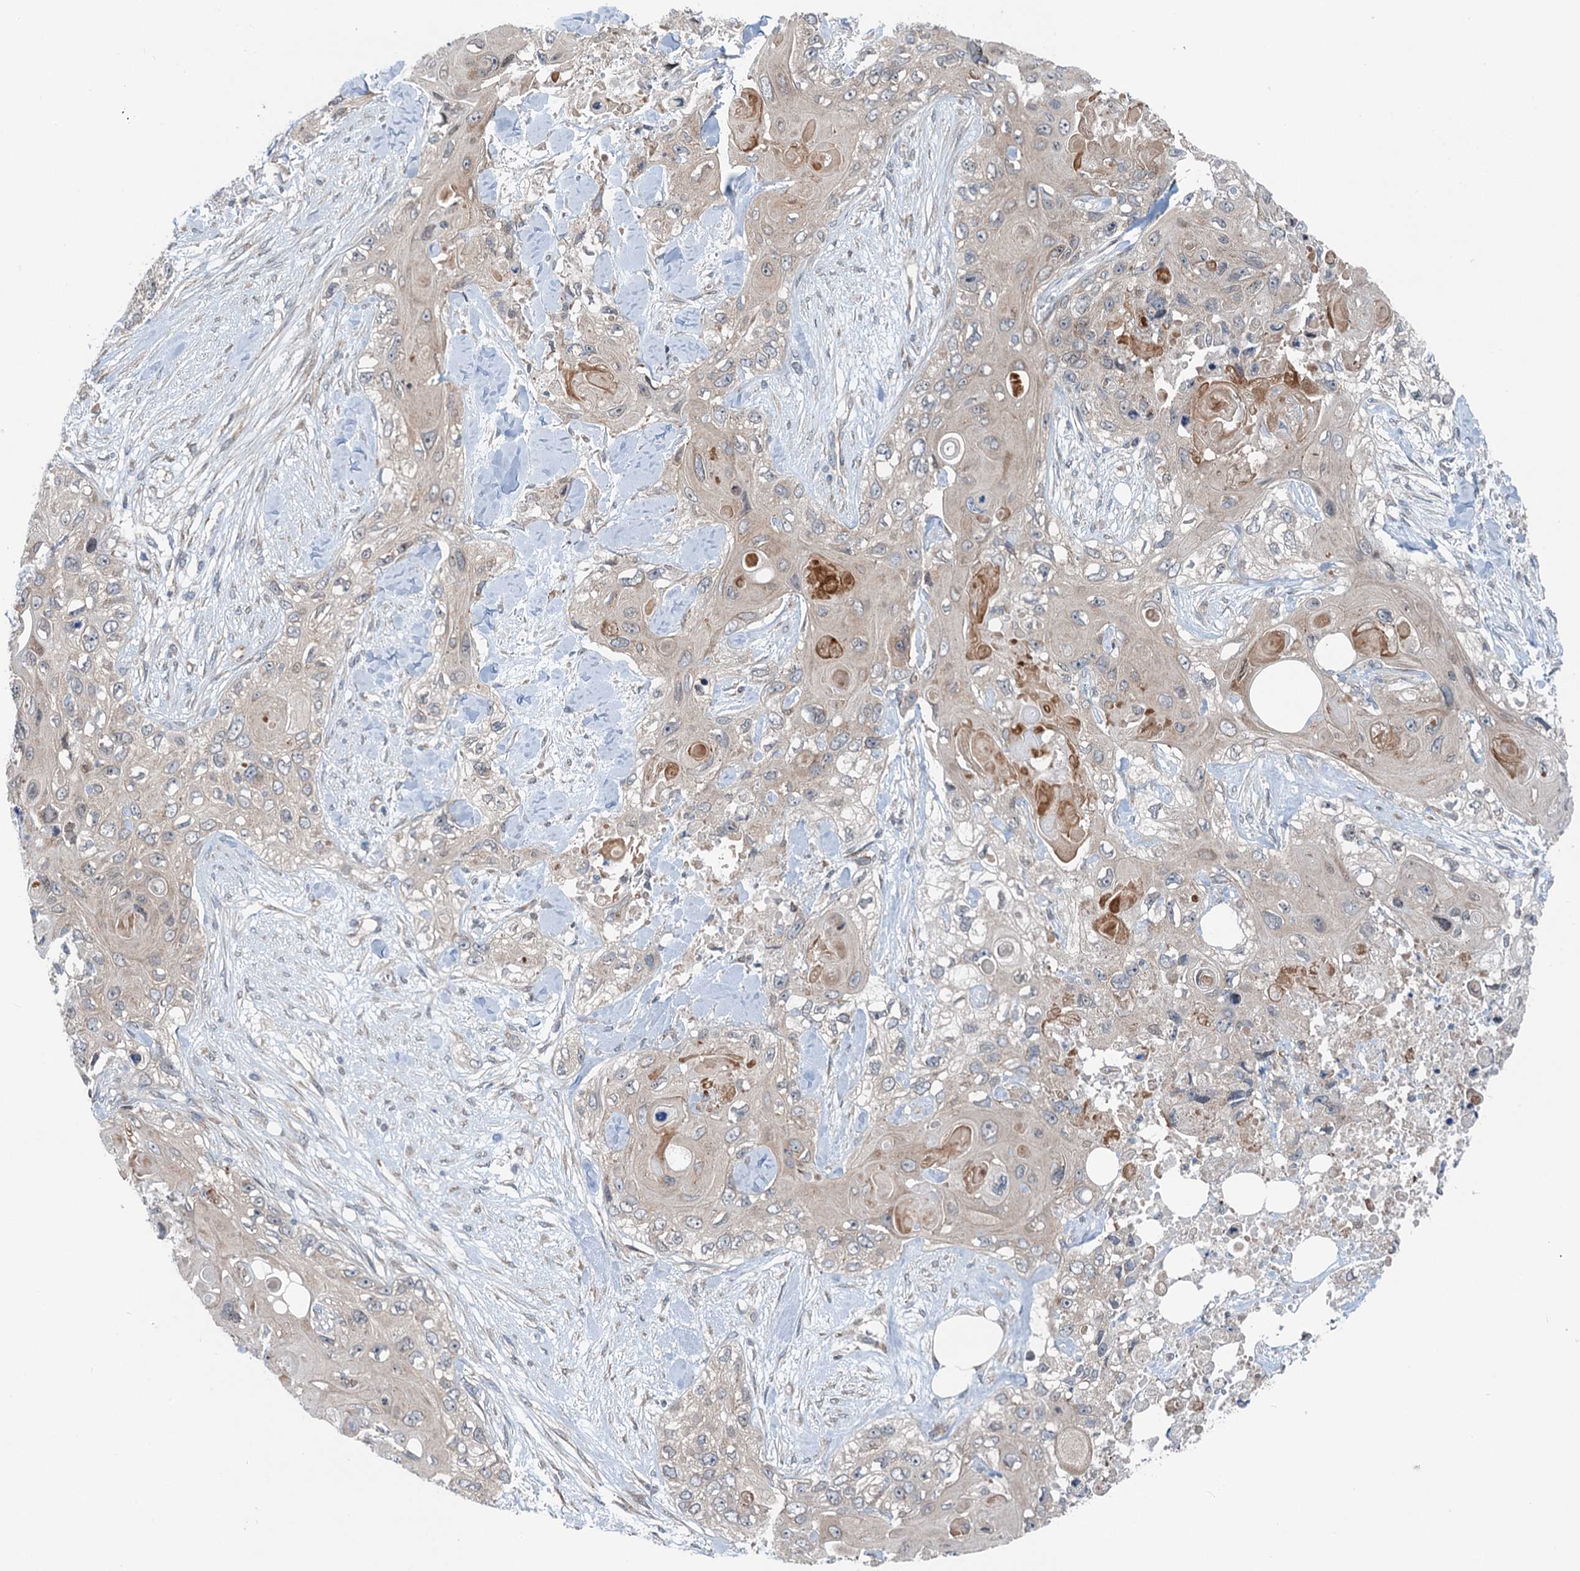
{"staining": {"intensity": "weak", "quantity": "25%-75%", "location": "cytoplasmic/membranous"}, "tissue": "skin cancer", "cell_type": "Tumor cells", "image_type": "cancer", "snomed": [{"axis": "morphology", "description": "Normal tissue, NOS"}, {"axis": "morphology", "description": "Squamous cell carcinoma, NOS"}, {"axis": "topography", "description": "Skin"}], "caption": "An immunohistochemistry (IHC) image of tumor tissue is shown. Protein staining in brown shows weak cytoplasmic/membranous positivity in skin cancer within tumor cells. (IHC, brightfield microscopy, high magnification).", "gene": "DYNC2I2", "patient": {"sex": "male", "age": 72}}